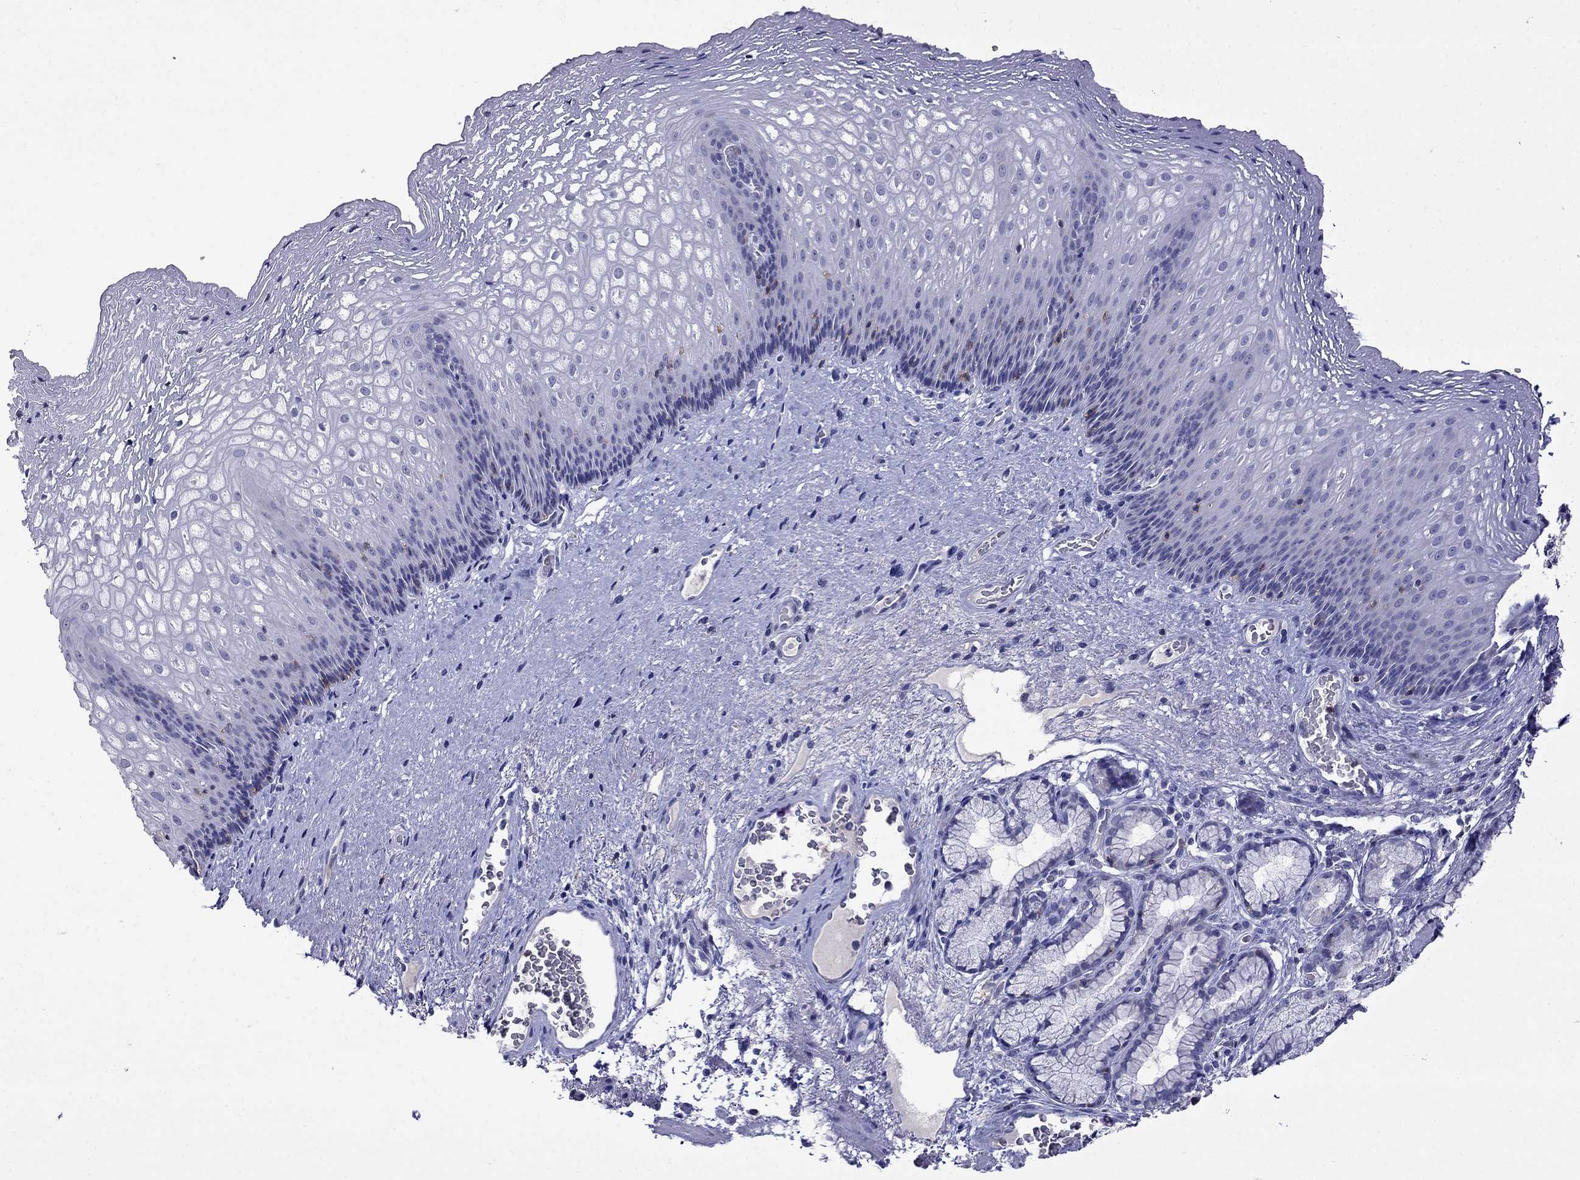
{"staining": {"intensity": "negative", "quantity": "none", "location": "none"}, "tissue": "esophagus", "cell_type": "Squamous epithelial cells", "image_type": "normal", "snomed": [{"axis": "morphology", "description": "Normal tissue, NOS"}, {"axis": "topography", "description": "Esophagus"}], "caption": "There is no significant positivity in squamous epithelial cells of esophagus.", "gene": "CD8B", "patient": {"sex": "male", "age": 76}}